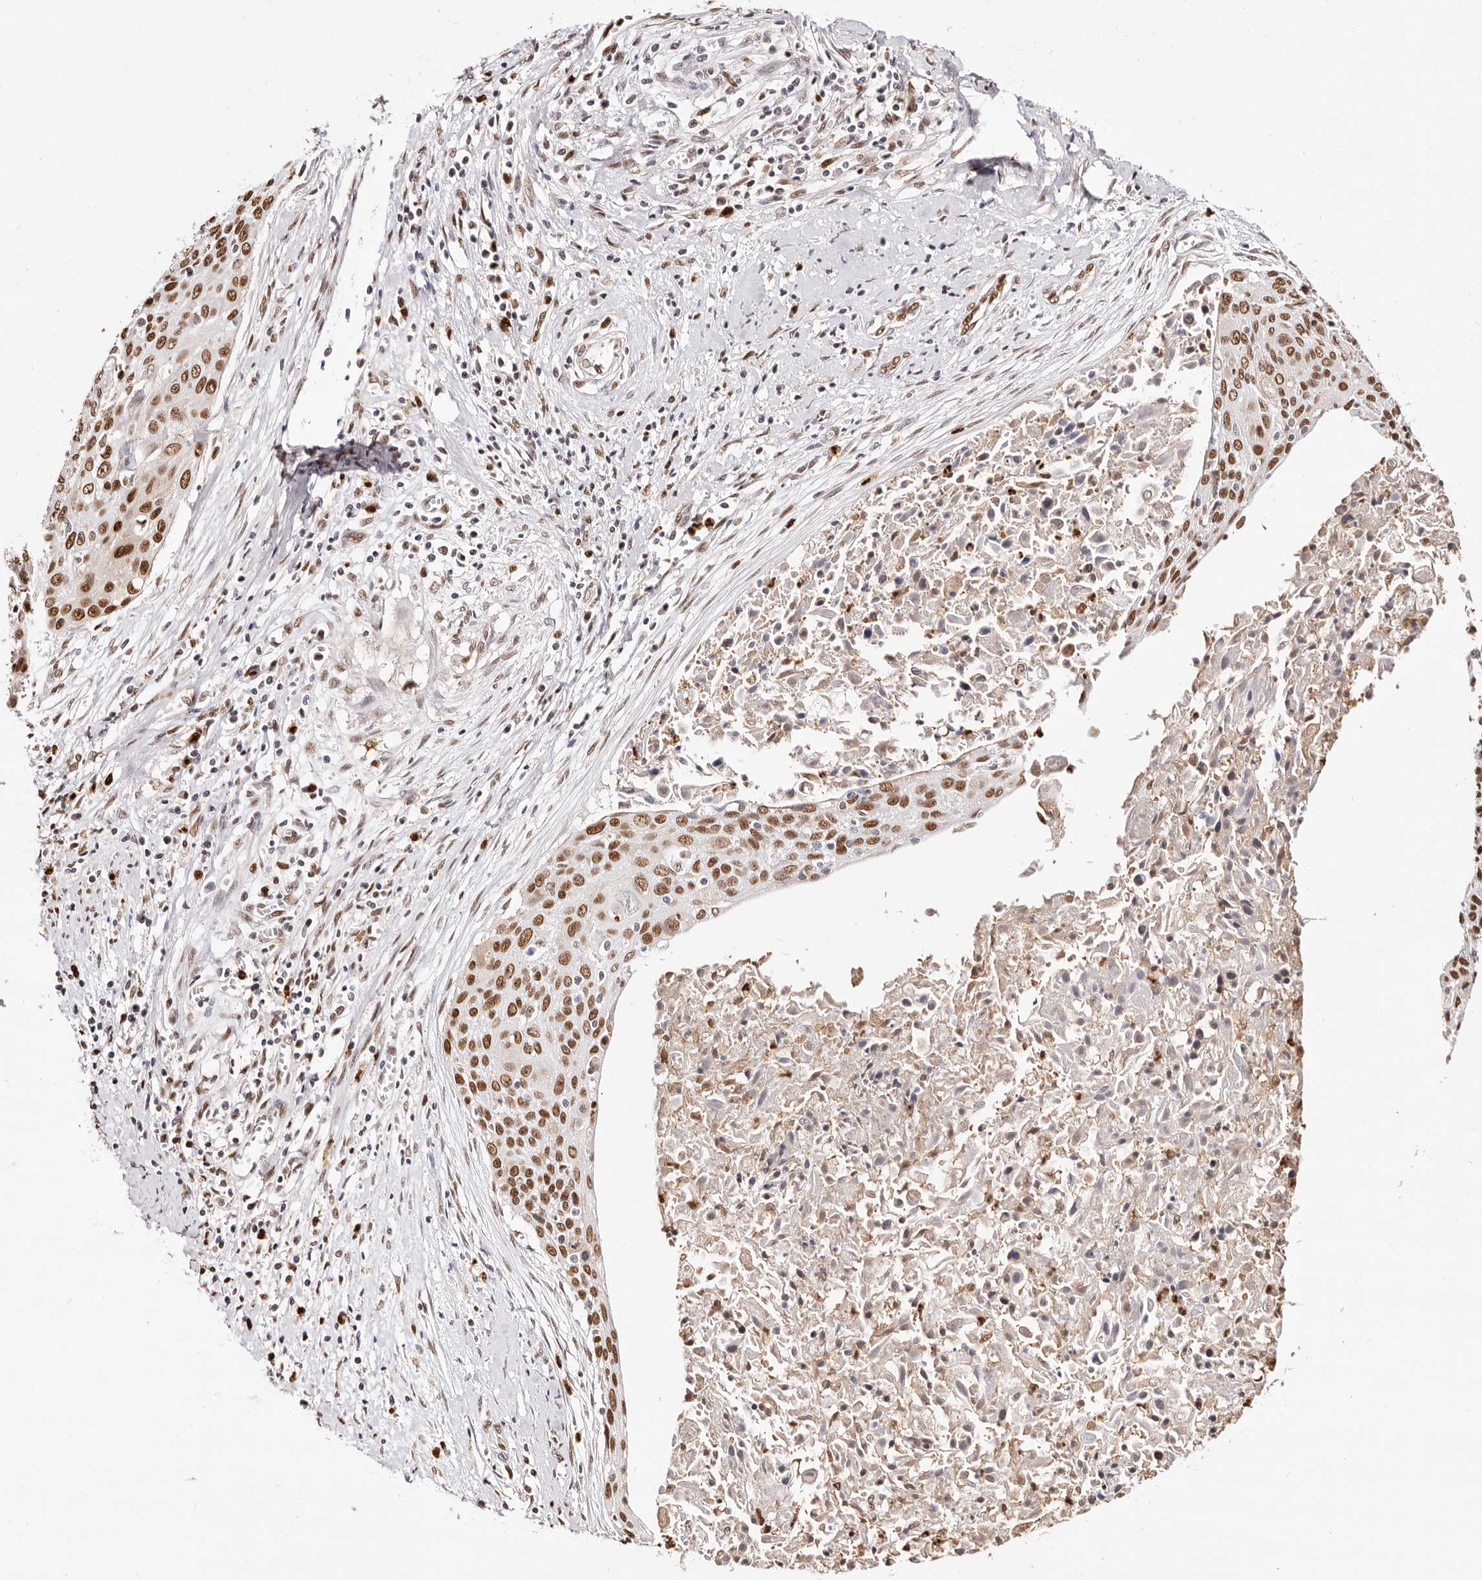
{"staining": {"intensity": "moderate", "quantity": ">75%", "location": "nuclear"}, "tissue": "cervical cancer", "cell_type": "Tumor cells", "image_type": "cancer", "snomed": [{"axis": "morphology", "description": "Squamous cell carcinoma, NOS"}, {"axis": "topography", "description": "Cervix"}], "caption": "This is a histology image of immunohistochemistry staining of cervical squamous cell carcinoma, which shows moderate expression in the nuclear of tumor cells.", "gene": "TKT", "patient": {"sex": "female", "age": 55}}